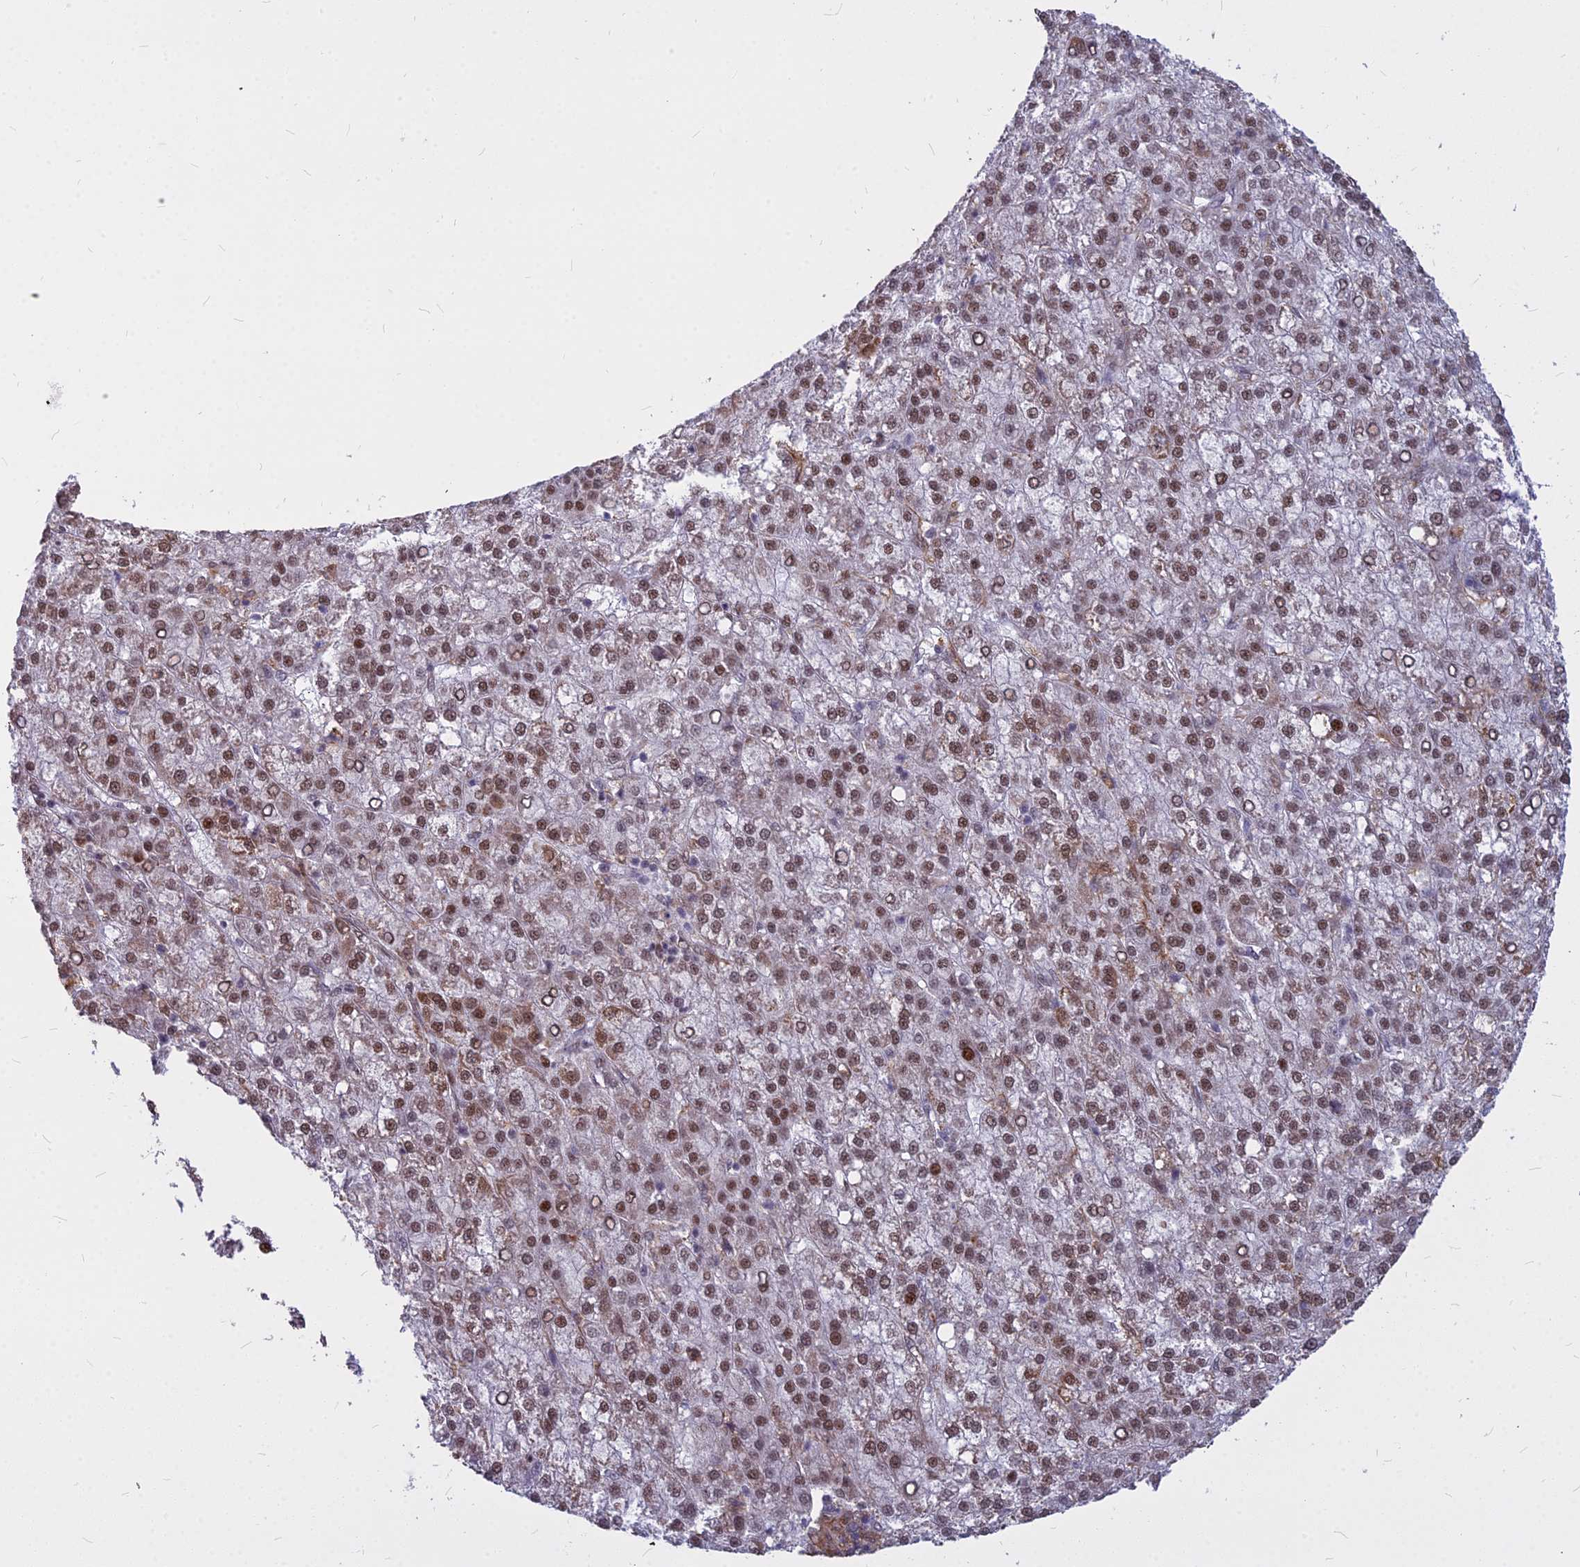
{"staining": {"intensity": "moderate", "quantity": ">75%", "location": "nuclear"}, "tissue": "liver cancer", "cell_type": "Tumor cells", "image_type": "cancer", "snomed": [{"axis": "morphology", "description": "Carcinoma, Hepatocellular, NOS"}, {"axis": "topography", "description": "Liver"}], "caption": "Protein expression analysis of liver hepatocellular carcinoma displays moderate nuclear expression in about >75% of tumor cells.", "gene": "ALG10", "patient": {"sex": "female", "age": 58}}